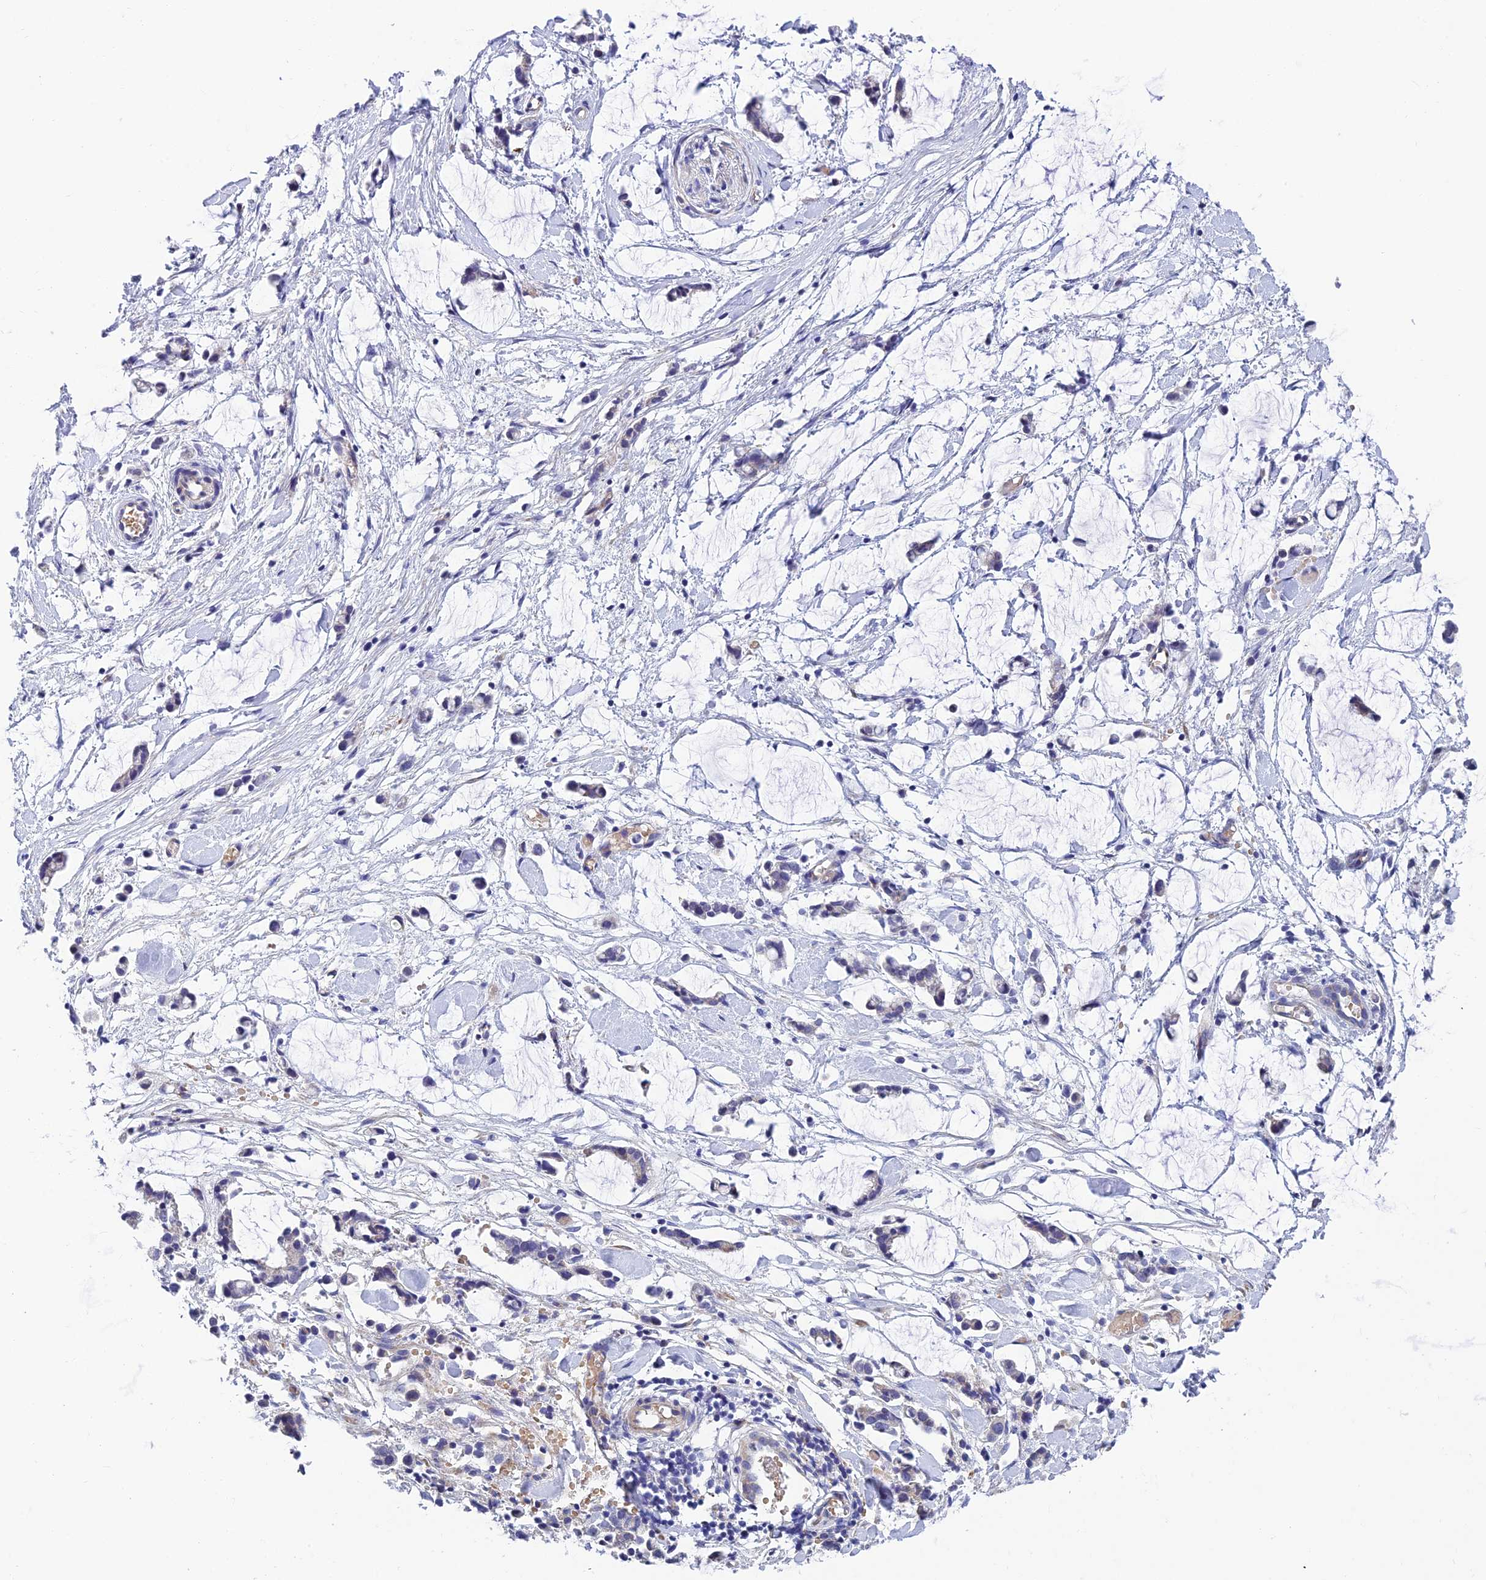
{"staining": {"intensity": "negative", "quantity": "none", "location": "none"}, "tissue": "adipose tissue", "cell_type": "Adipocytes", "image_type": "normal", "snomed": [{"axis": "morphology", "description": "Normal tissue, NOS"}, {"axis": "morphology", "description": "Adenocarcinoma, NOS"}, {"axis": "topography", "description": "Smooth muscle"}, {"axis": "topography", "description": "Colon"}], "caption": "A micrograph of human adipose tissue is negative for staining in adipocytes. (DAB (3,3'-diaminobenzidine) immunohistochemistry (IHC) visualized using brightfield microscopy, high magnification).", "gene": "MACIR", "patient": {"sex": "male", "age": 14}}